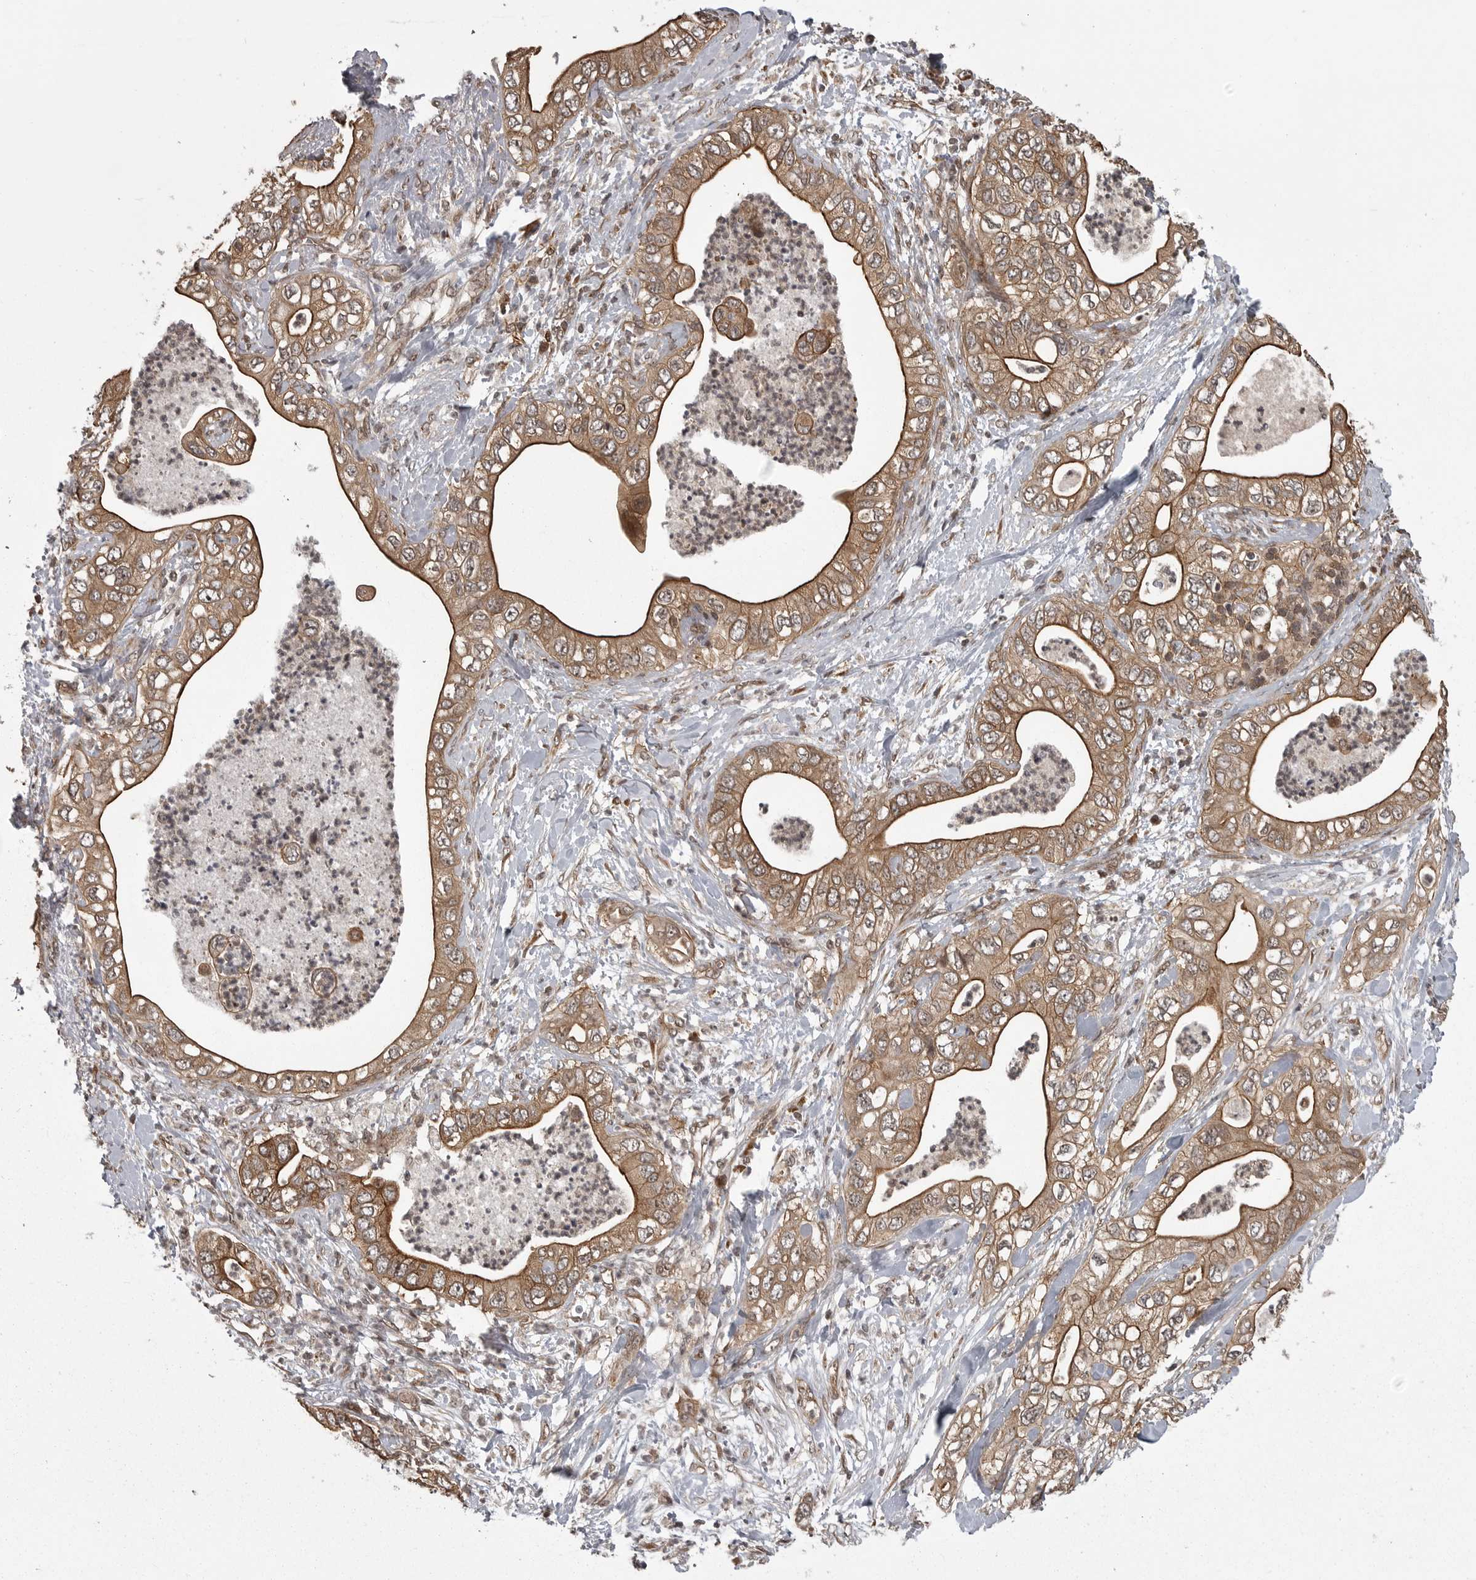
{"staining": {"intensity": "moderate", "quantity": ">75%", "location": "cytoplasmic/membranous"}, "tissue": "pancreatic cancer", "cell_type": "Tumor cells", "image_type": "cancer", "snomed": [{"axis": "morphology", "description": "Adenocarcinoma, NOS"}, {"axis": "topography", "description": "Pancreas"}], "caption": "This image displays immunohistochemistry (IHC) staining of pancreatic cancer (adenocarcinoma), with medium moderate cytoplasmic/membranous staining in approximately >75% of tumor cells.", "gene": "DNAJC8", "patient": {"sex": "female", "age": 78}}